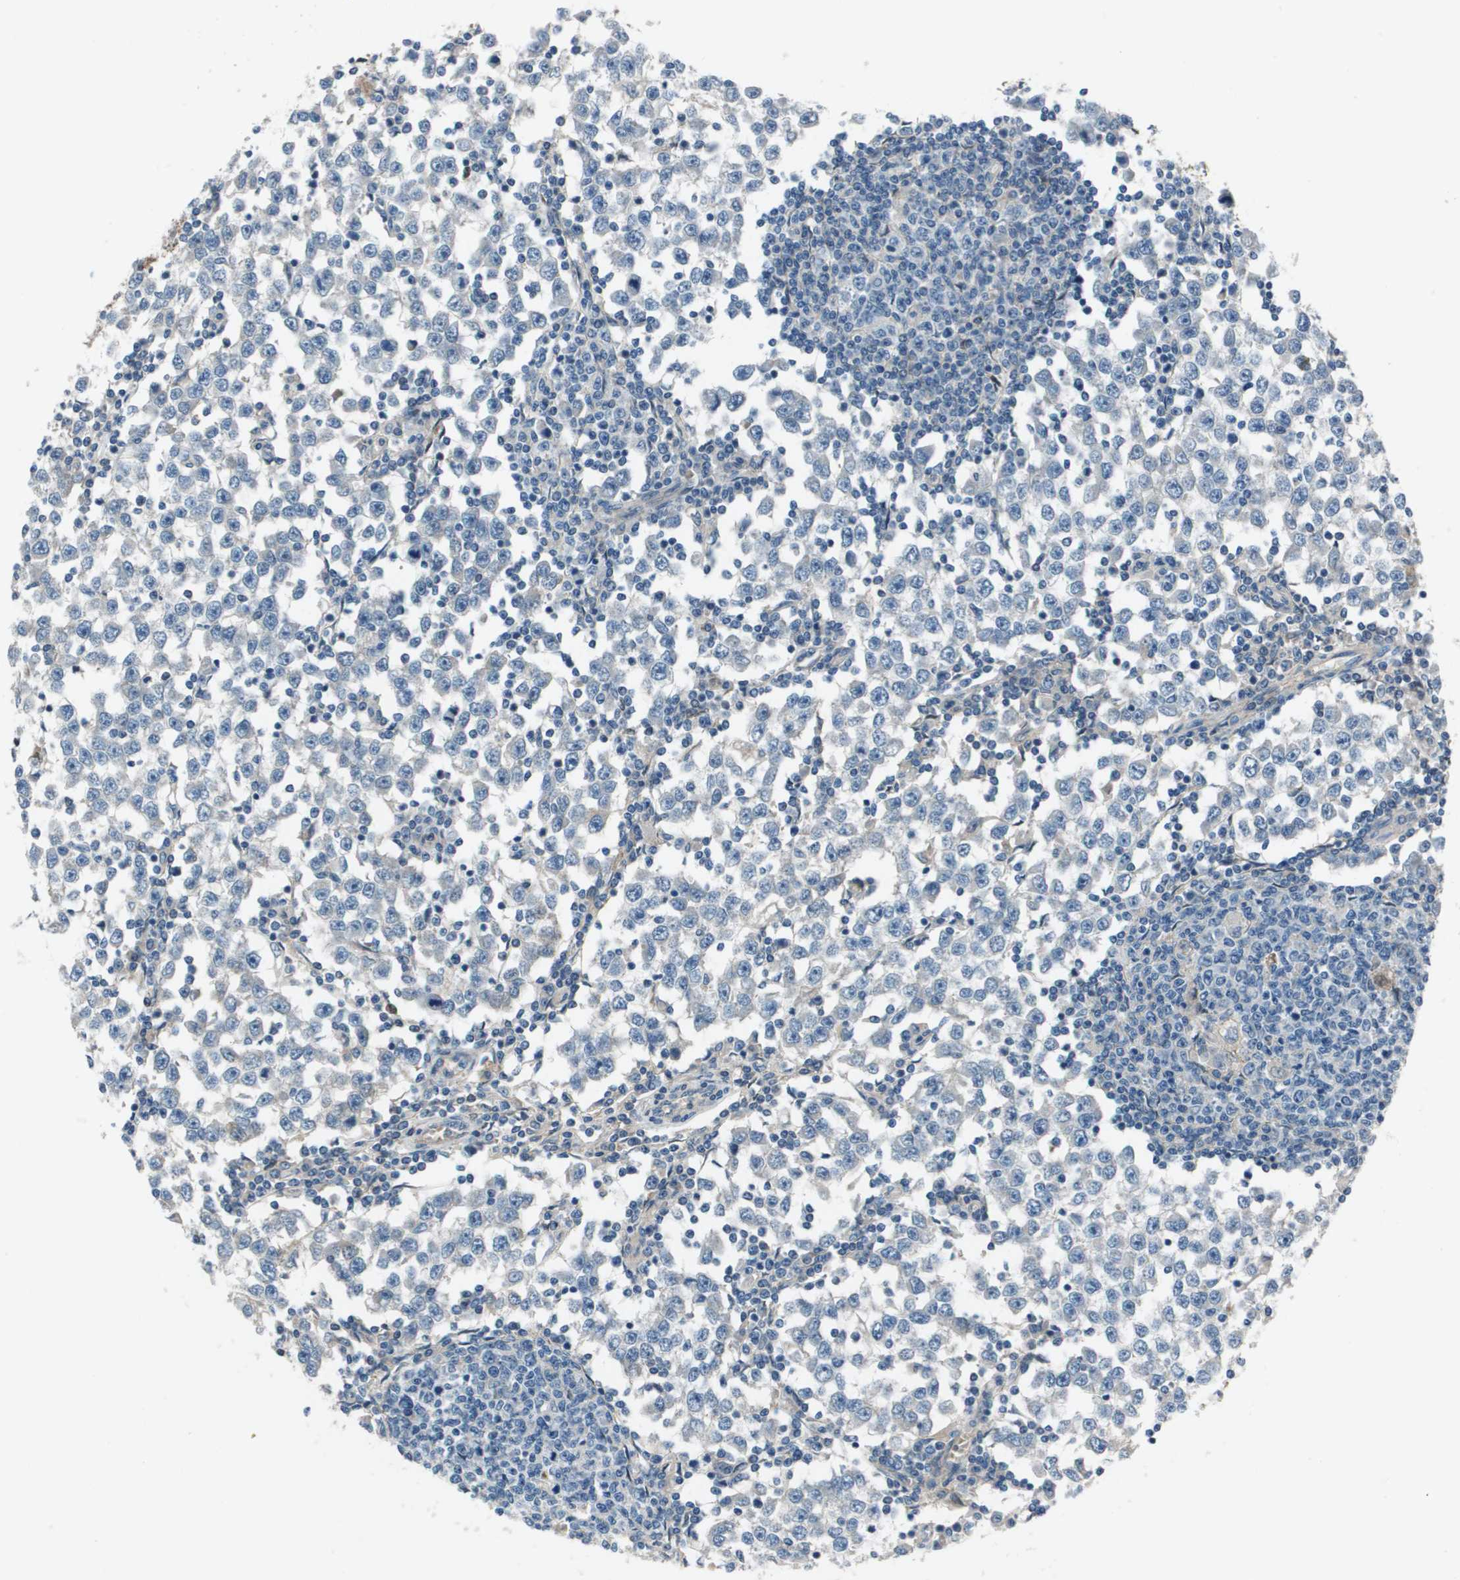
{"staining": {"intensity": "negative", "quantity": "none", "location": "none"}, "tissue": "testis cancer", "cell_type": "Tumor cells", "image_type": "cancer", "snomed": [{"axis": "morphology", "description": "Seminoma, NOS"}, {"axis": "topography", "description": "Testis"}], "caption": "This photomicrograph is of testis cancer stained with IHC to label a protein in brown with the nuclei are counter-stained blue. There is no staining in tumor cells. The staining was performed using DAB (3,3'-diaminobenzidine) to visualize the protein expression in brown, while the nuclei were stained in blue with hematoxylin (Magnification: 20x).", "gene": "PCOLCE", "patient": {"sex": "male", "age": 65}}